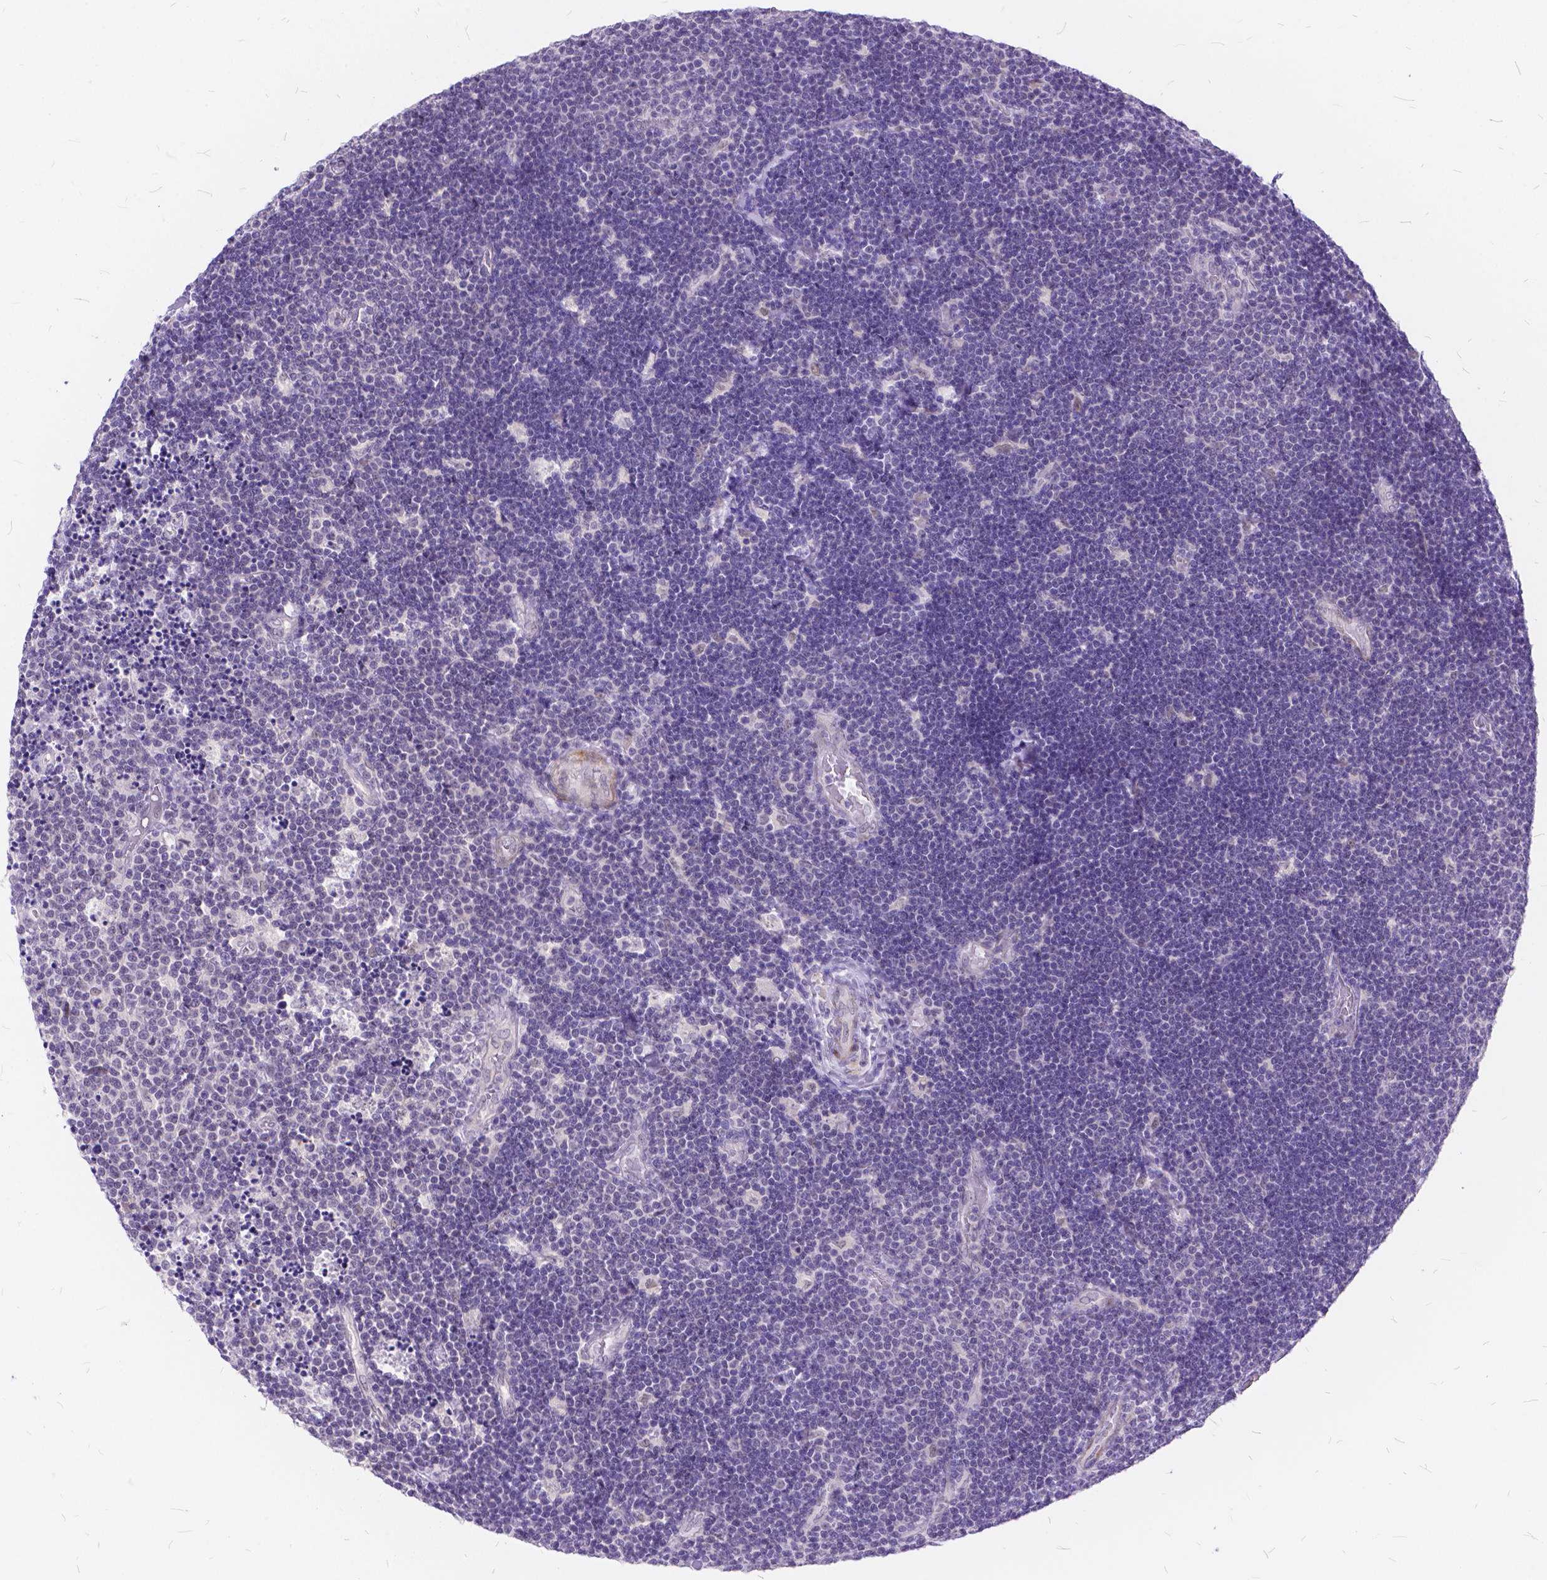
{"staining": {"intensity": "negative", "quantity": "none", "location": "none"}, "tissue": "lymphoma", "cell_type": "Tumor cells", "image_type": "cancer", "snomed": [{"axis": "morphology", "description": "Malignant lymphoma, non-Hodgkin's type, Low grade"}, {"axis": "topography", "description": "Brain"}], "caption": "A high-resolution photomicrograph shows immunohistochemistry (IHC) staining of lymphoma, which reveals no significant positivity in tumor cells. (DAB immunohistochemistry (IHC) with hematoxylin counter stain).", "gene": "MAN2C1", "patient": {"sex": "female", "age": 66}}